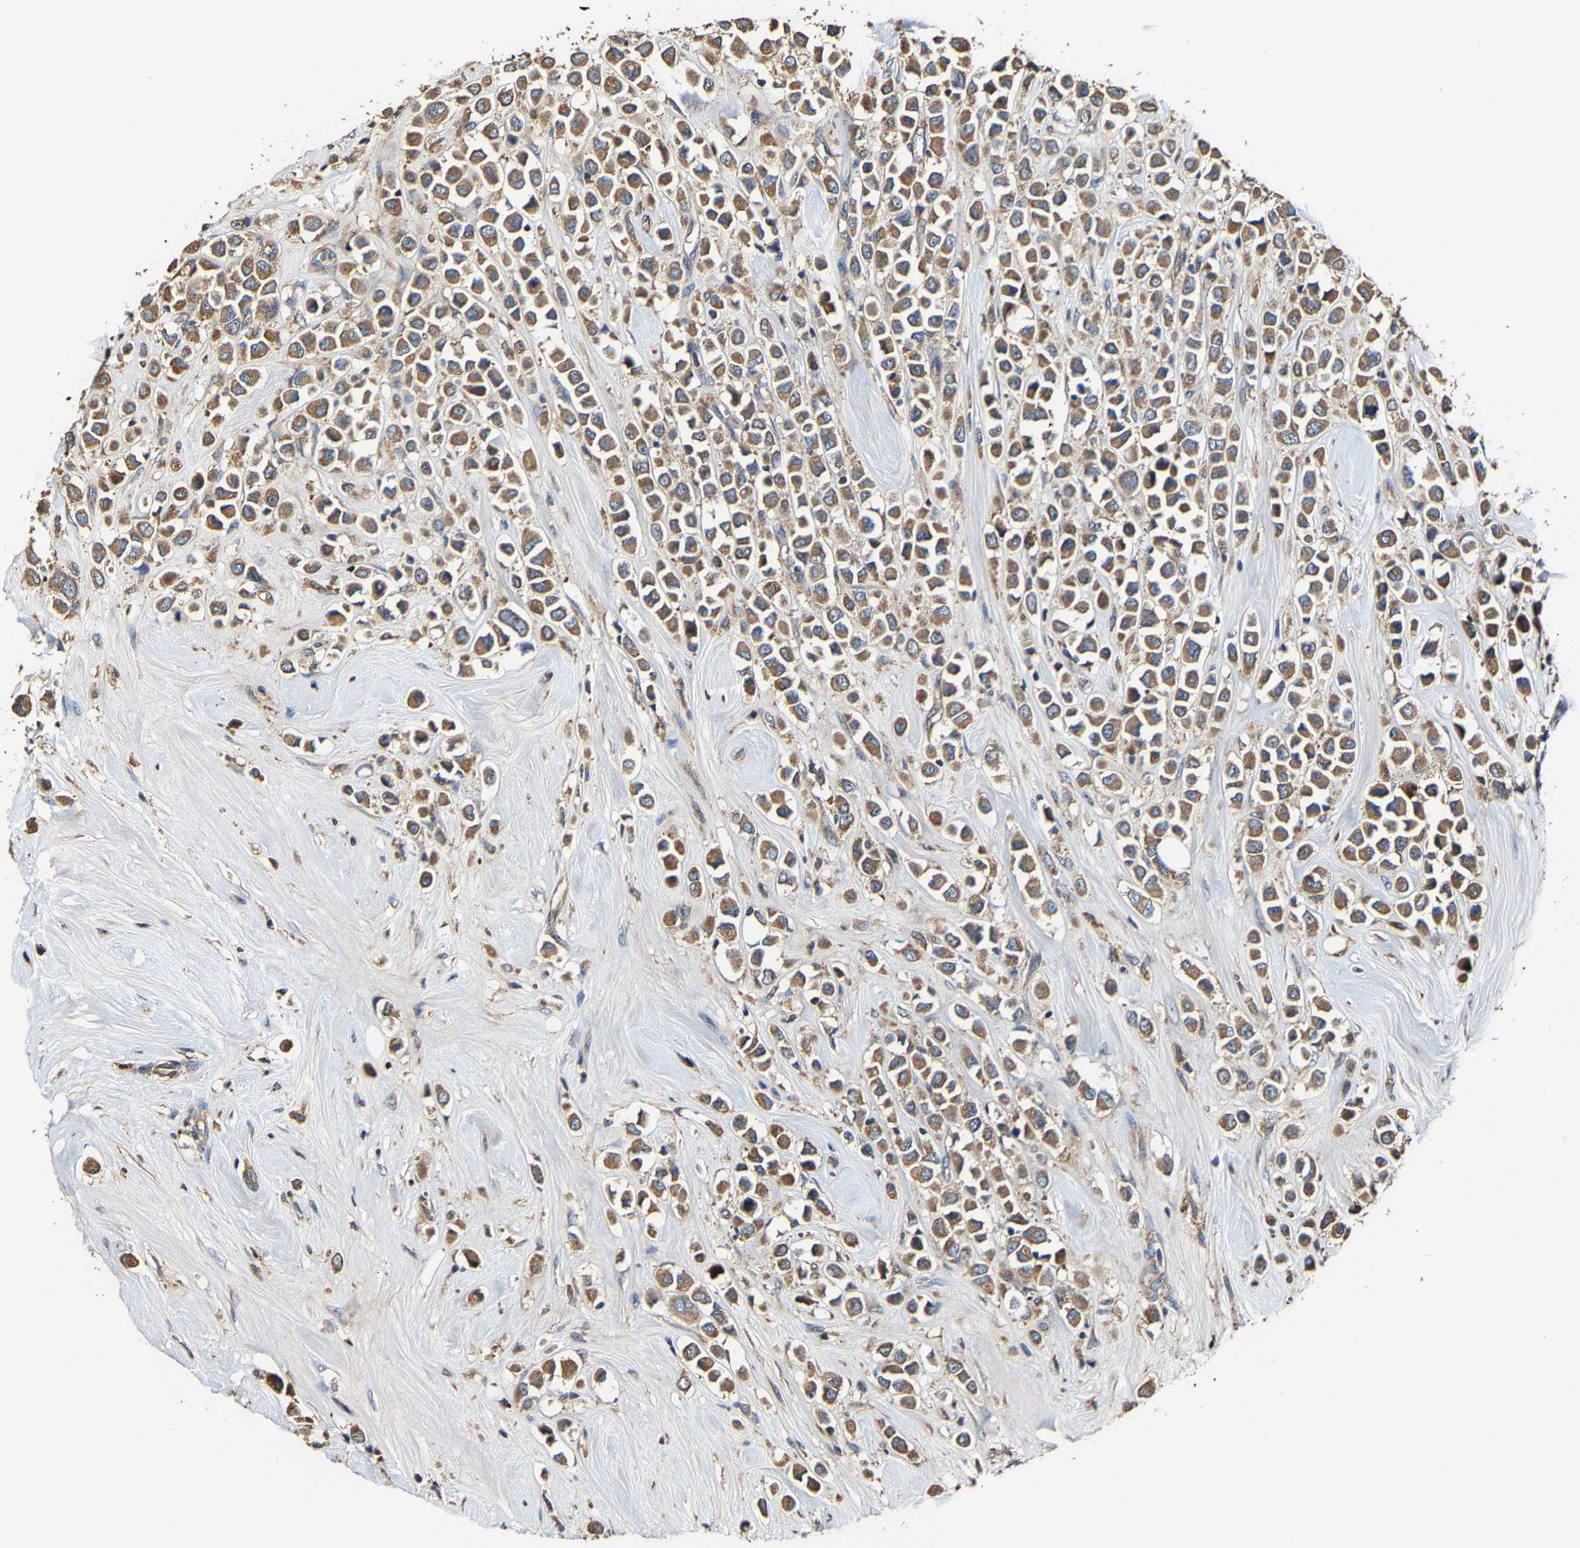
{"staining": {"intensity": "moderate", "quantity": ">75%", "location": "cytoplasmic/membranous"}, "tissue": "breast cancer", "cell_type": "Tumor cells", "image_type": "cancer", "snomed": [{"axis": "morphology", "description": "Duct carcinoma"}, {"axis": "topography", "description": "Breast"}], "caption": "Immunohistochemical staining of breast invasive ductal carcinoma displays medium levels of moderate cytoplasmic/membranous positivity in about >75% of tumor cells.", "gene": "GFRA3", "patient": {"sex": "female", "age": 61}}